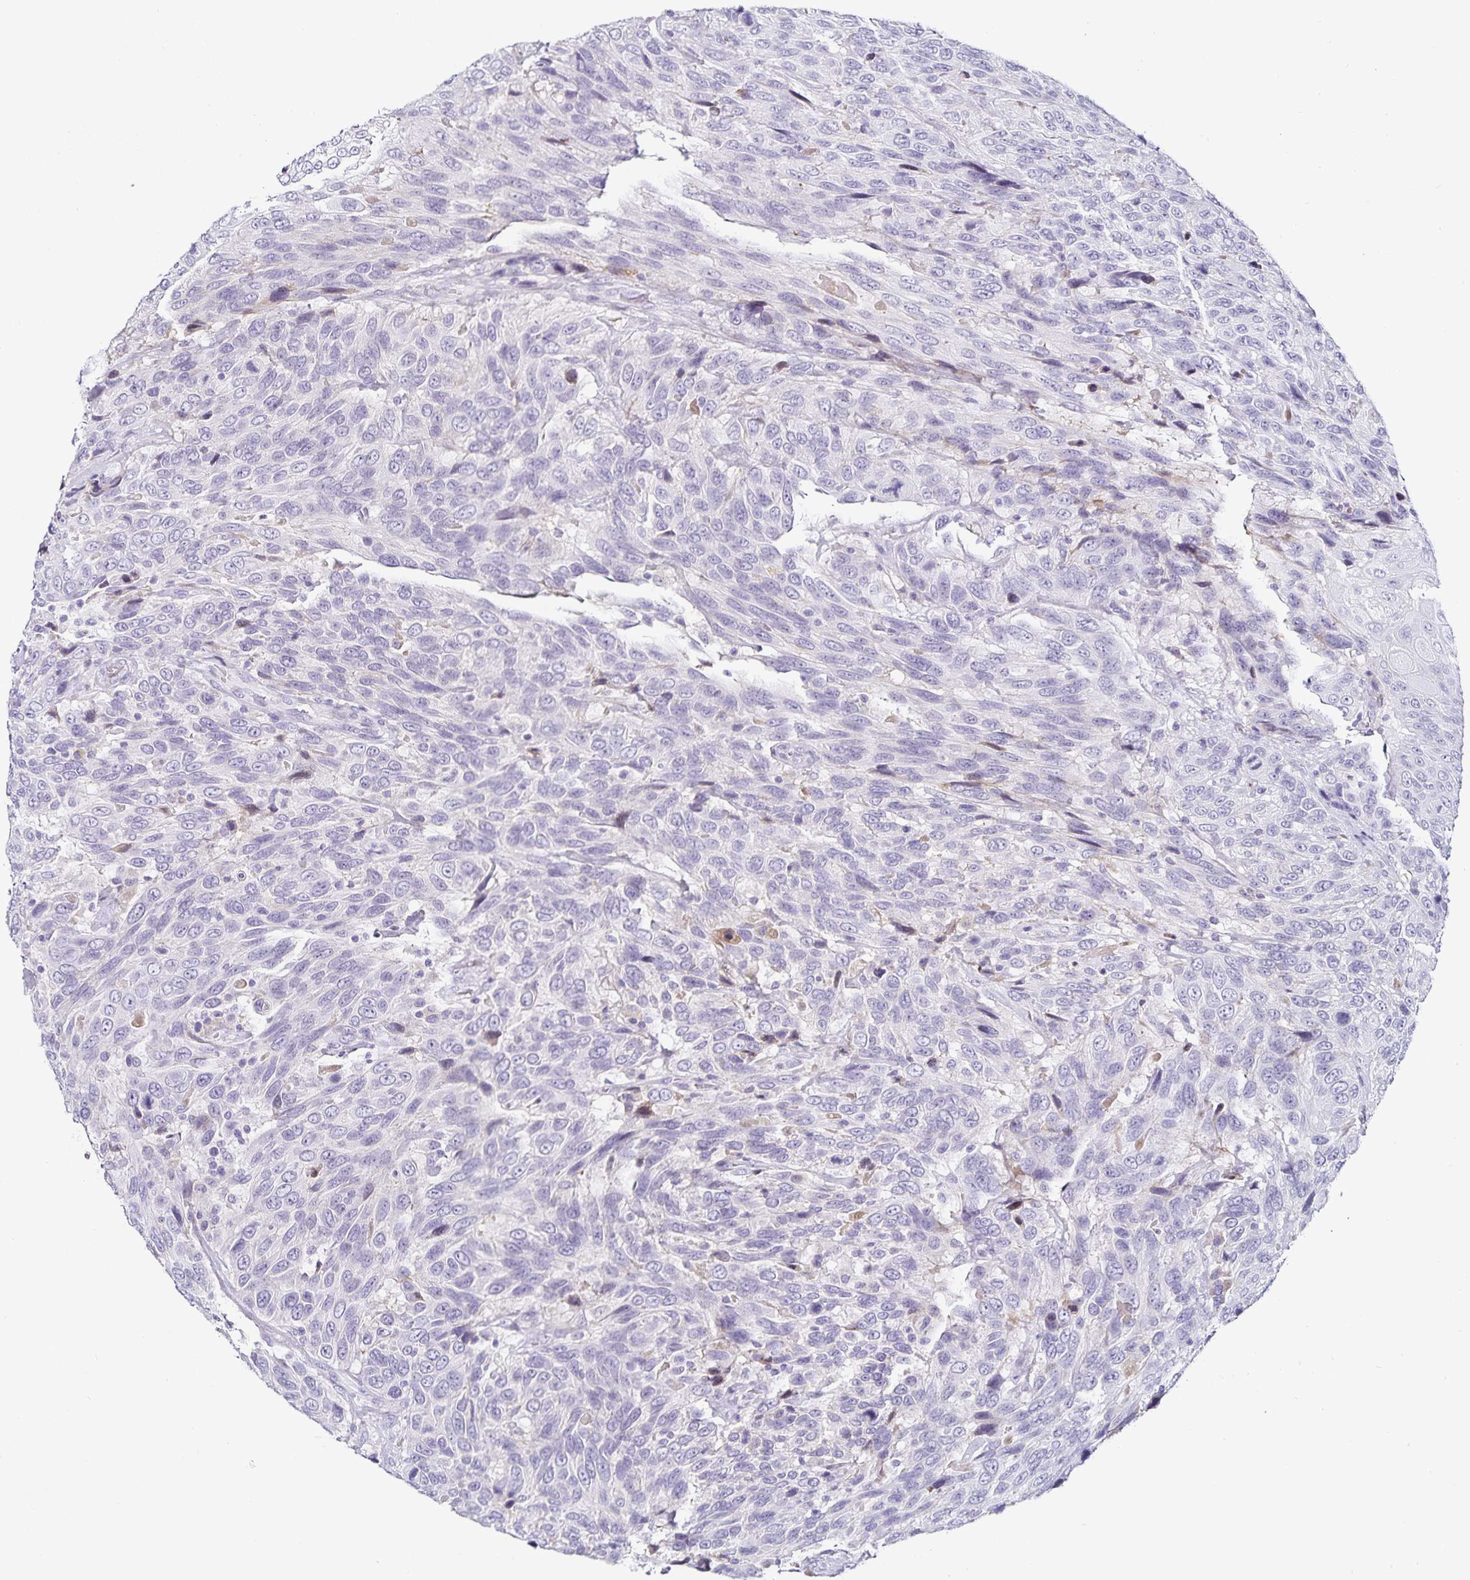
{"staining": {"intensity": "negative", "quantity": "none", "location": "none"}, "tissue": "urothelial cancer", "cell_type": "Tumor cells", "image_type": "cancer", "snomed": [{"axis": "morphology", "description": "Urothelial carcinoma, High grade"}, {"axis": "topography", "description": "Urinary bladder"}], "caption": "DAB (3,3'-diaminobenzidine) immunohistochemical staining of human high-grade urothelial carcinoma exhibits no significant expression in tumor cells.", "gene": "TTR", "patient": {"sex": "female", "age": 70}}